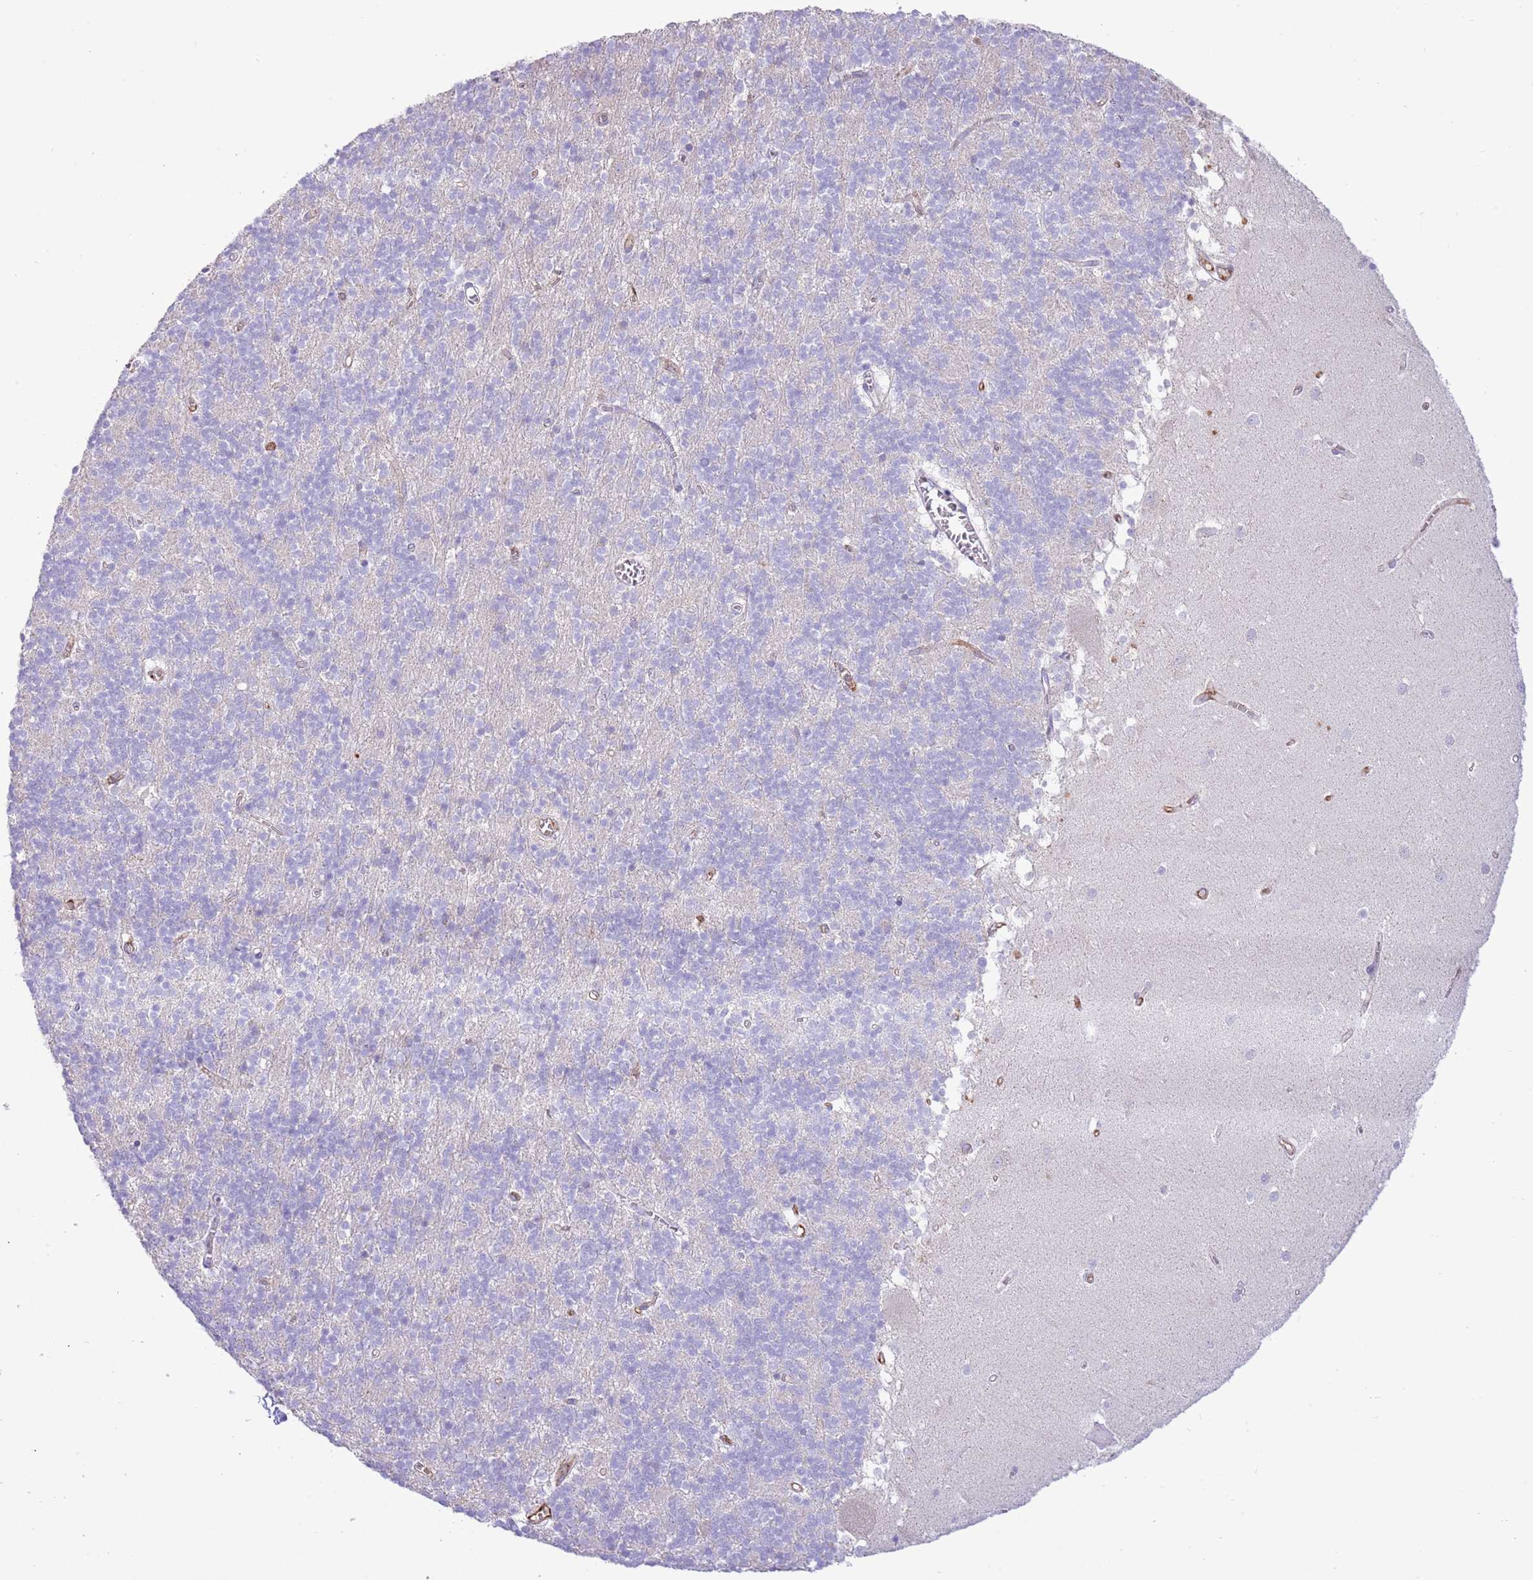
{"staining": {"intensity": "negative", "quantity": "none", "location": "none"}, "tissue": "cerebellum", "cell_type": "Cells in granular layer", "image_type": "normal", "snomed": [{"axis": "morphology", "description": "Normal tissue, NOS"}, {"axis": "topography", "description": "Cerebellum"}], "caption": "Immunohistochemistry of benign human cerebellum displays no expression in cells in granular layer. Brightfield microscopy of IHC stained with DAB (brown) and hematoxylin (blue), captured at high magnification.", "gene": "OAZ2", "patient": {"sex": "male", "age": 54}}